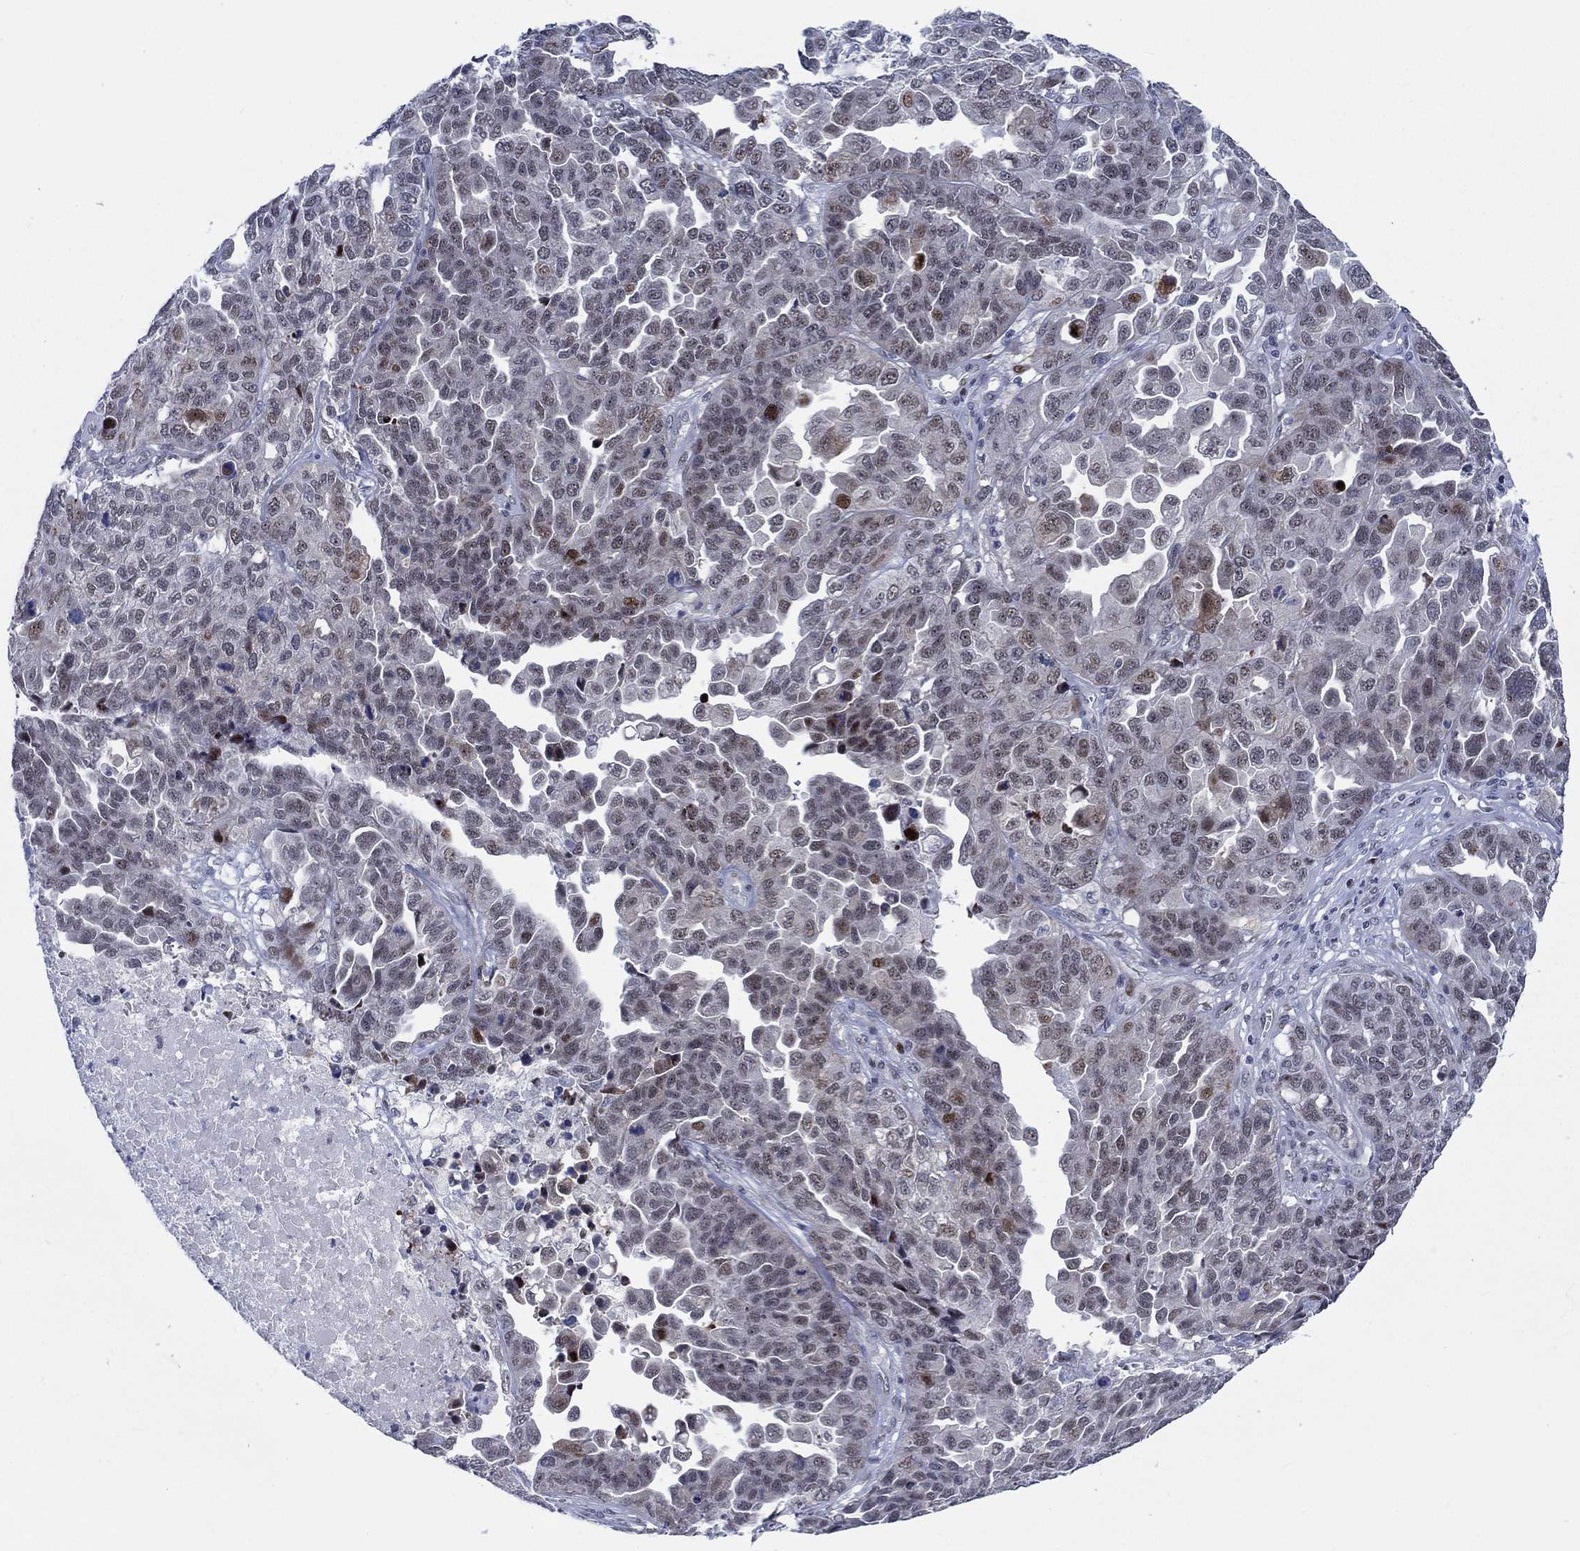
{"staining": {"intensity": "negative", "quantity": "none", "location": "none"}, "tissue": "ovarian cancer", "cell_type": "Tumor cells", "image_type": "cancer", "snomed": [{"axis": "morphology", "description": "Cystadenocarcinoma, serous, NOS"}, {"axis": "topography", "description": "Ovary"}], "caption": "The photomicrograph exhibits no significant staining in tumor cells of serous cystadenocarcinoma (ovarian). The staining is performed using DAB brown chromogen with nuclei counter-stained in using hematoxylin.", "gene": "NEU3", "patient": {"sex": "female", "age": 87}}